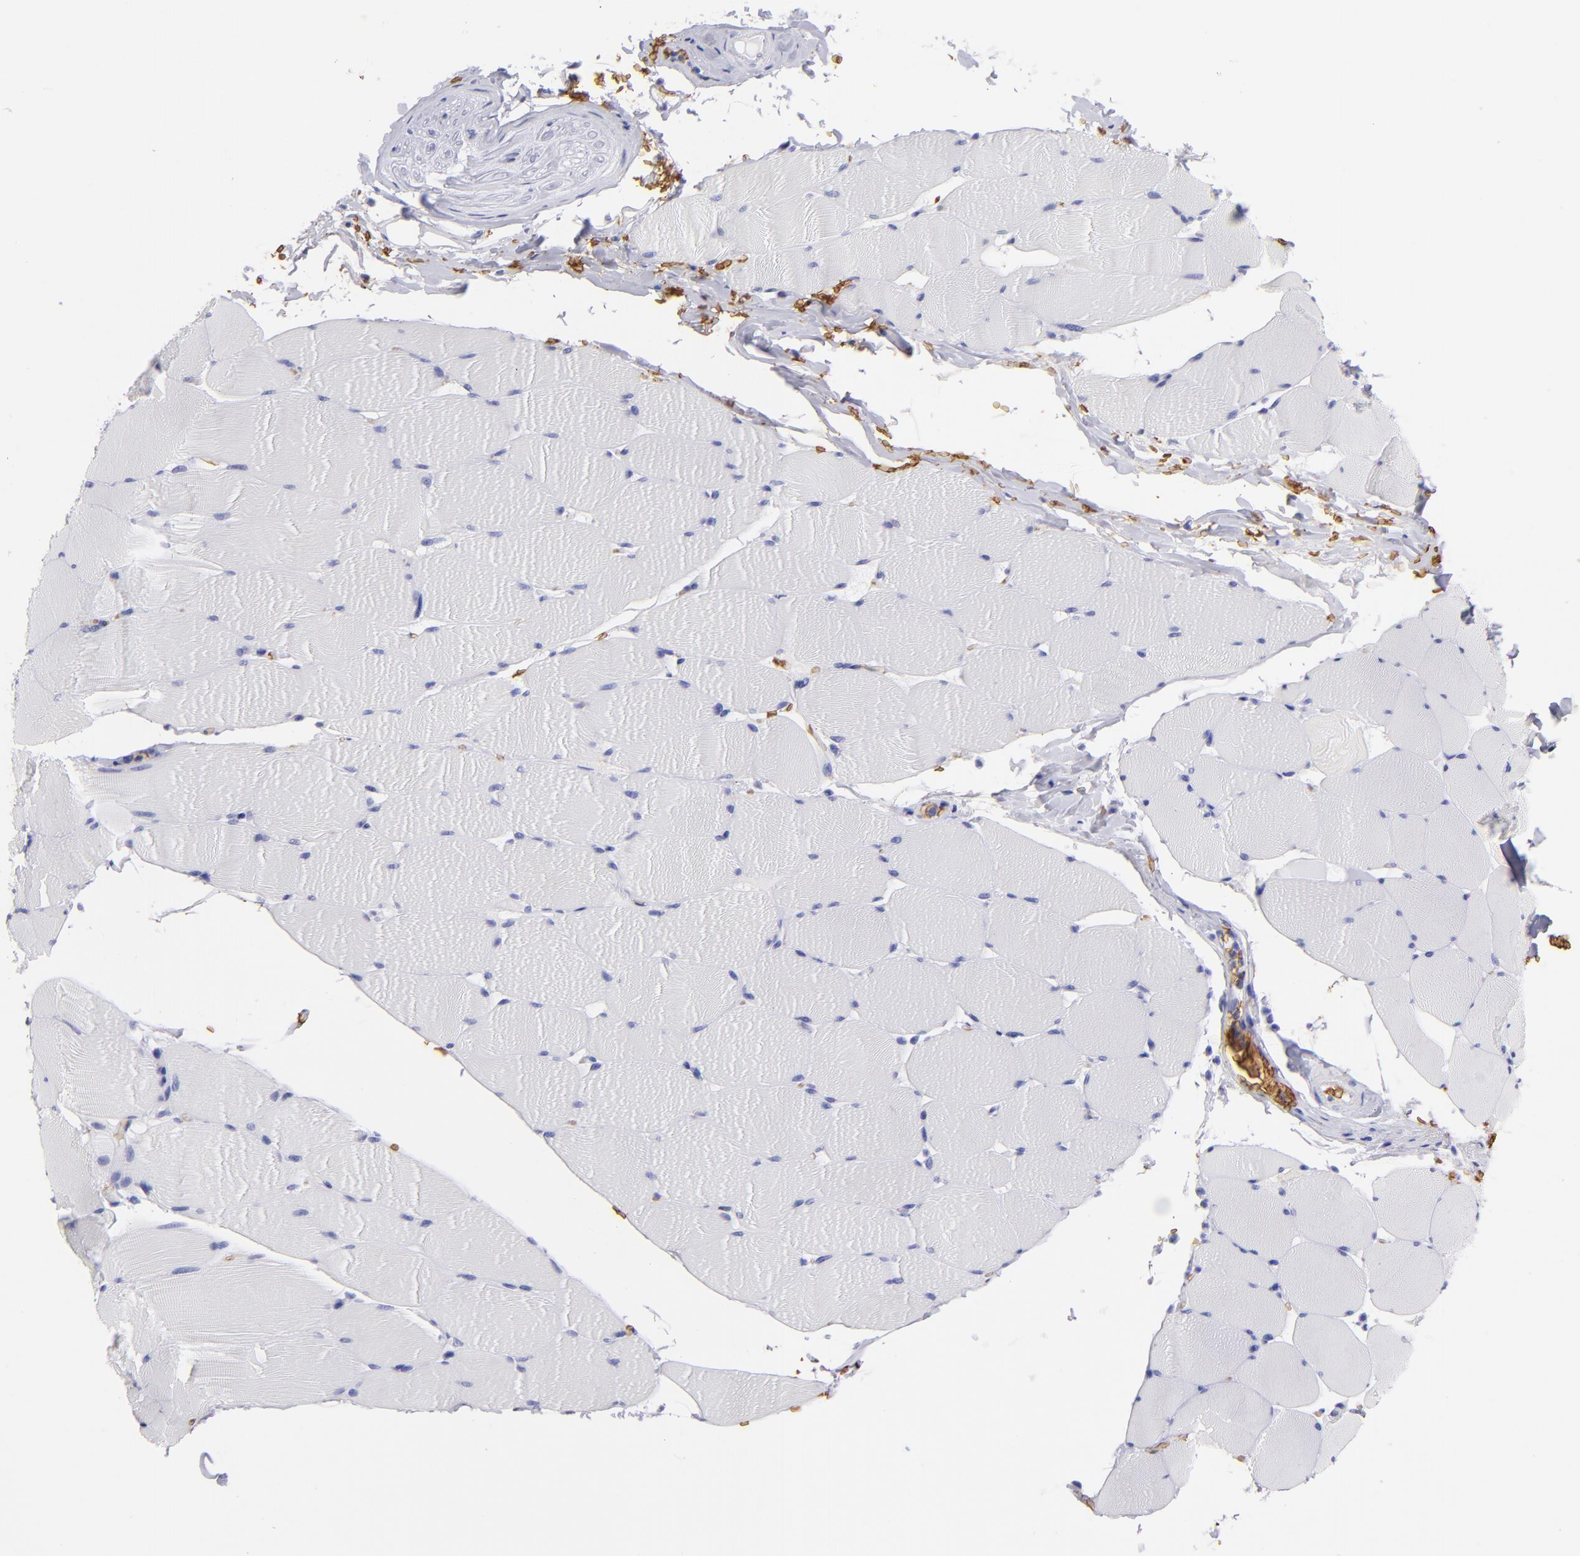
{"staining": {"intensity": "negative", "quantity": "none", "location": "none"}, "tissue": "skeletal muscle", "cell_type": "Myocytes", "image_type": "normal", "snomed": [{"axis": "morphology", "description": "Normal tissue, NOS"}, {"axis": "topography", "description": "Skeletal muscle"}], "caption": "Human skeletal muscle stained for a protein using immunohistochemistry reveals no positivity in myocytes.", "gene": "GYPA", "patient": {"sex": "male", "age": 62}}